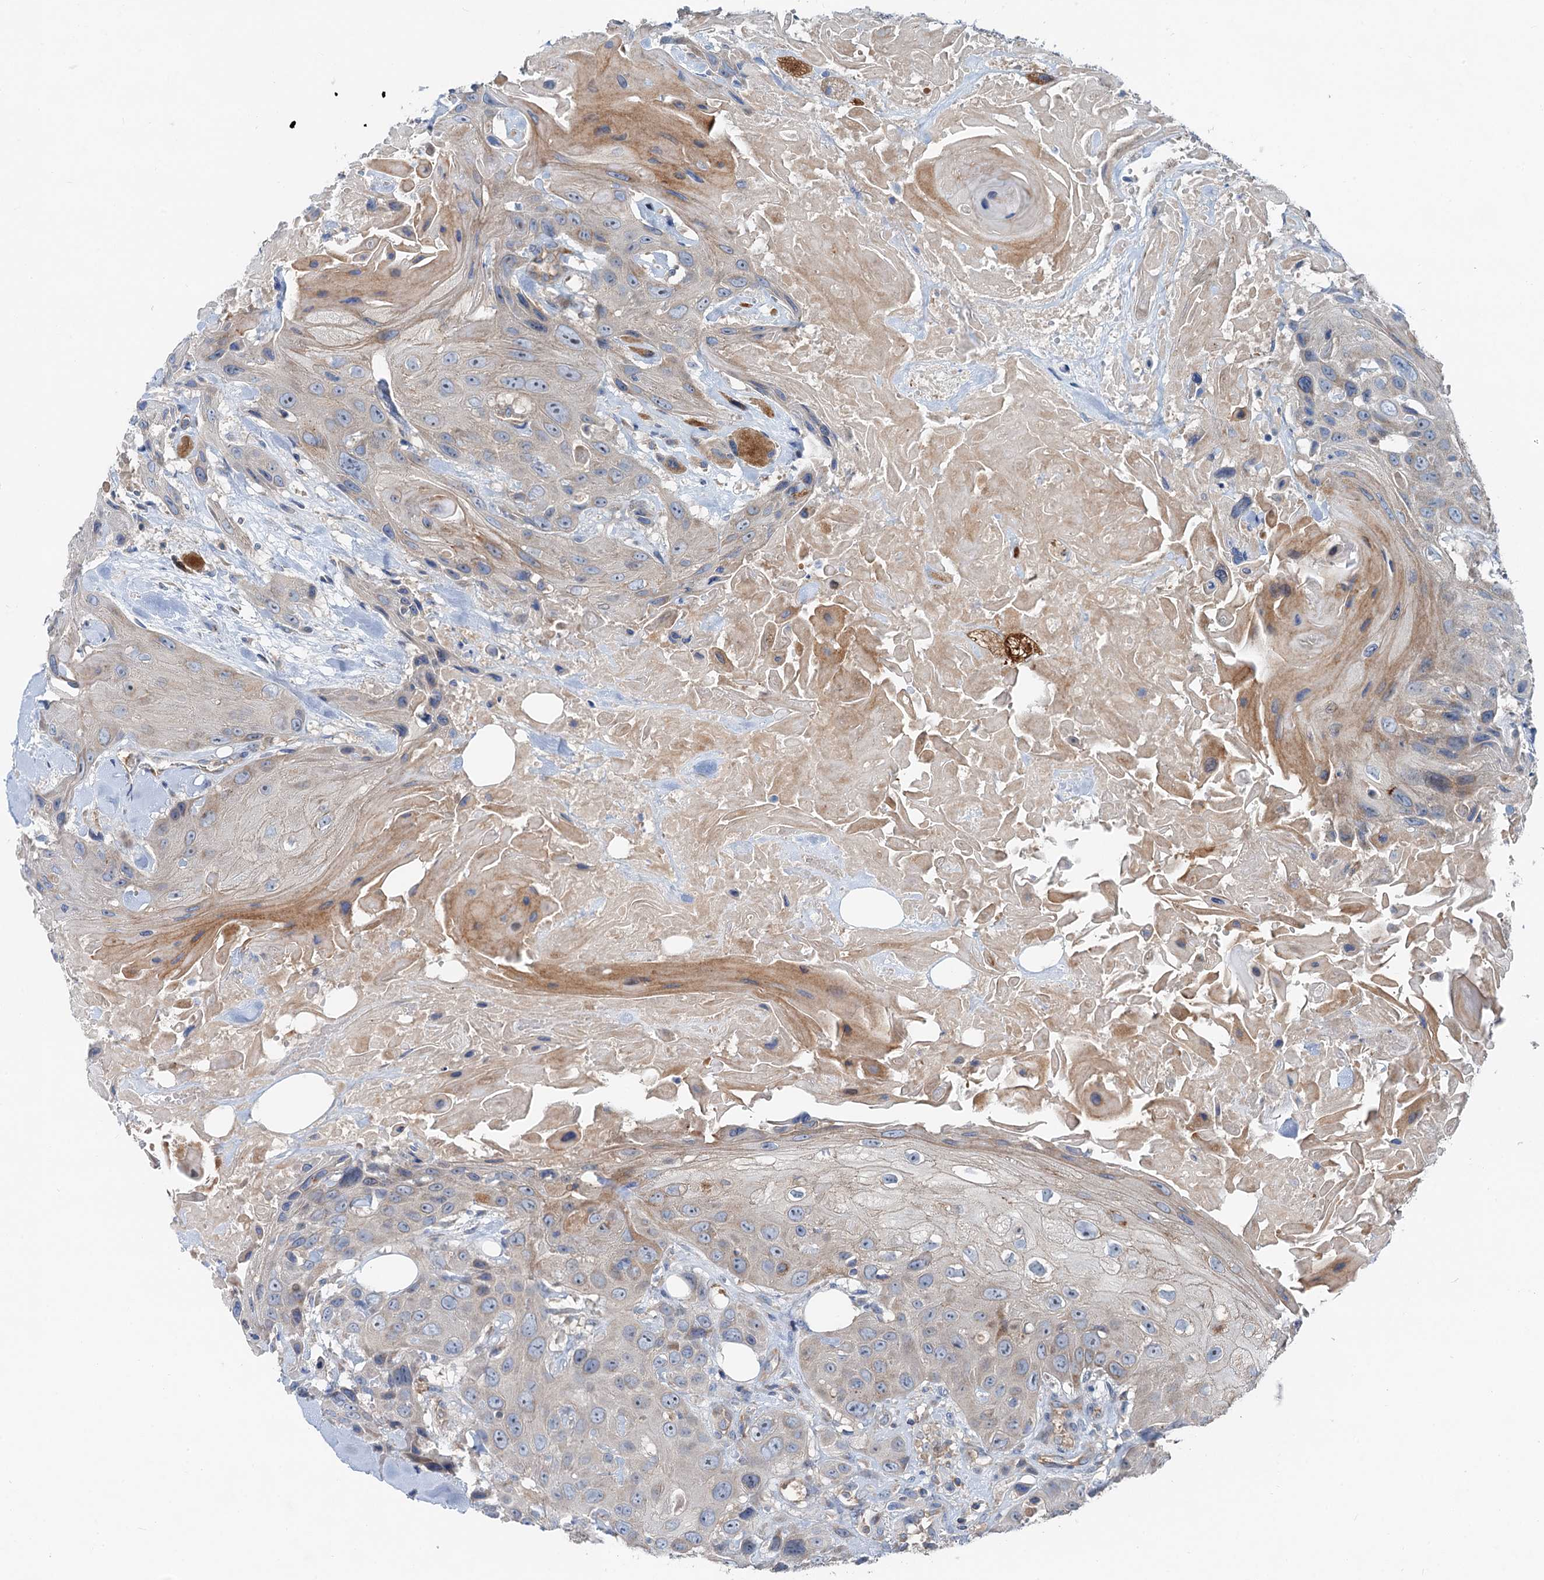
{"staining": {"intensity": "weak", "quantity": "<25%", "location": "cytoplasmic/membranous"}, "tissue": "head and neck cancer", "cell_type": "Tumor cells", "image_type": "cancer", "snomed": [{"axis": "morphology", "description": "Squamous cell carcinoma, NOS"}, {"axis": "topography", "description": "Head-Neck"}], "caption": "Immunohistochemistry (IHC) of squamous cell carcinoma (head and neck) demonstrates no staining in tumor cells.", "gene": "ANKRD26", "patient": {"sex": "male", "age": 81}}